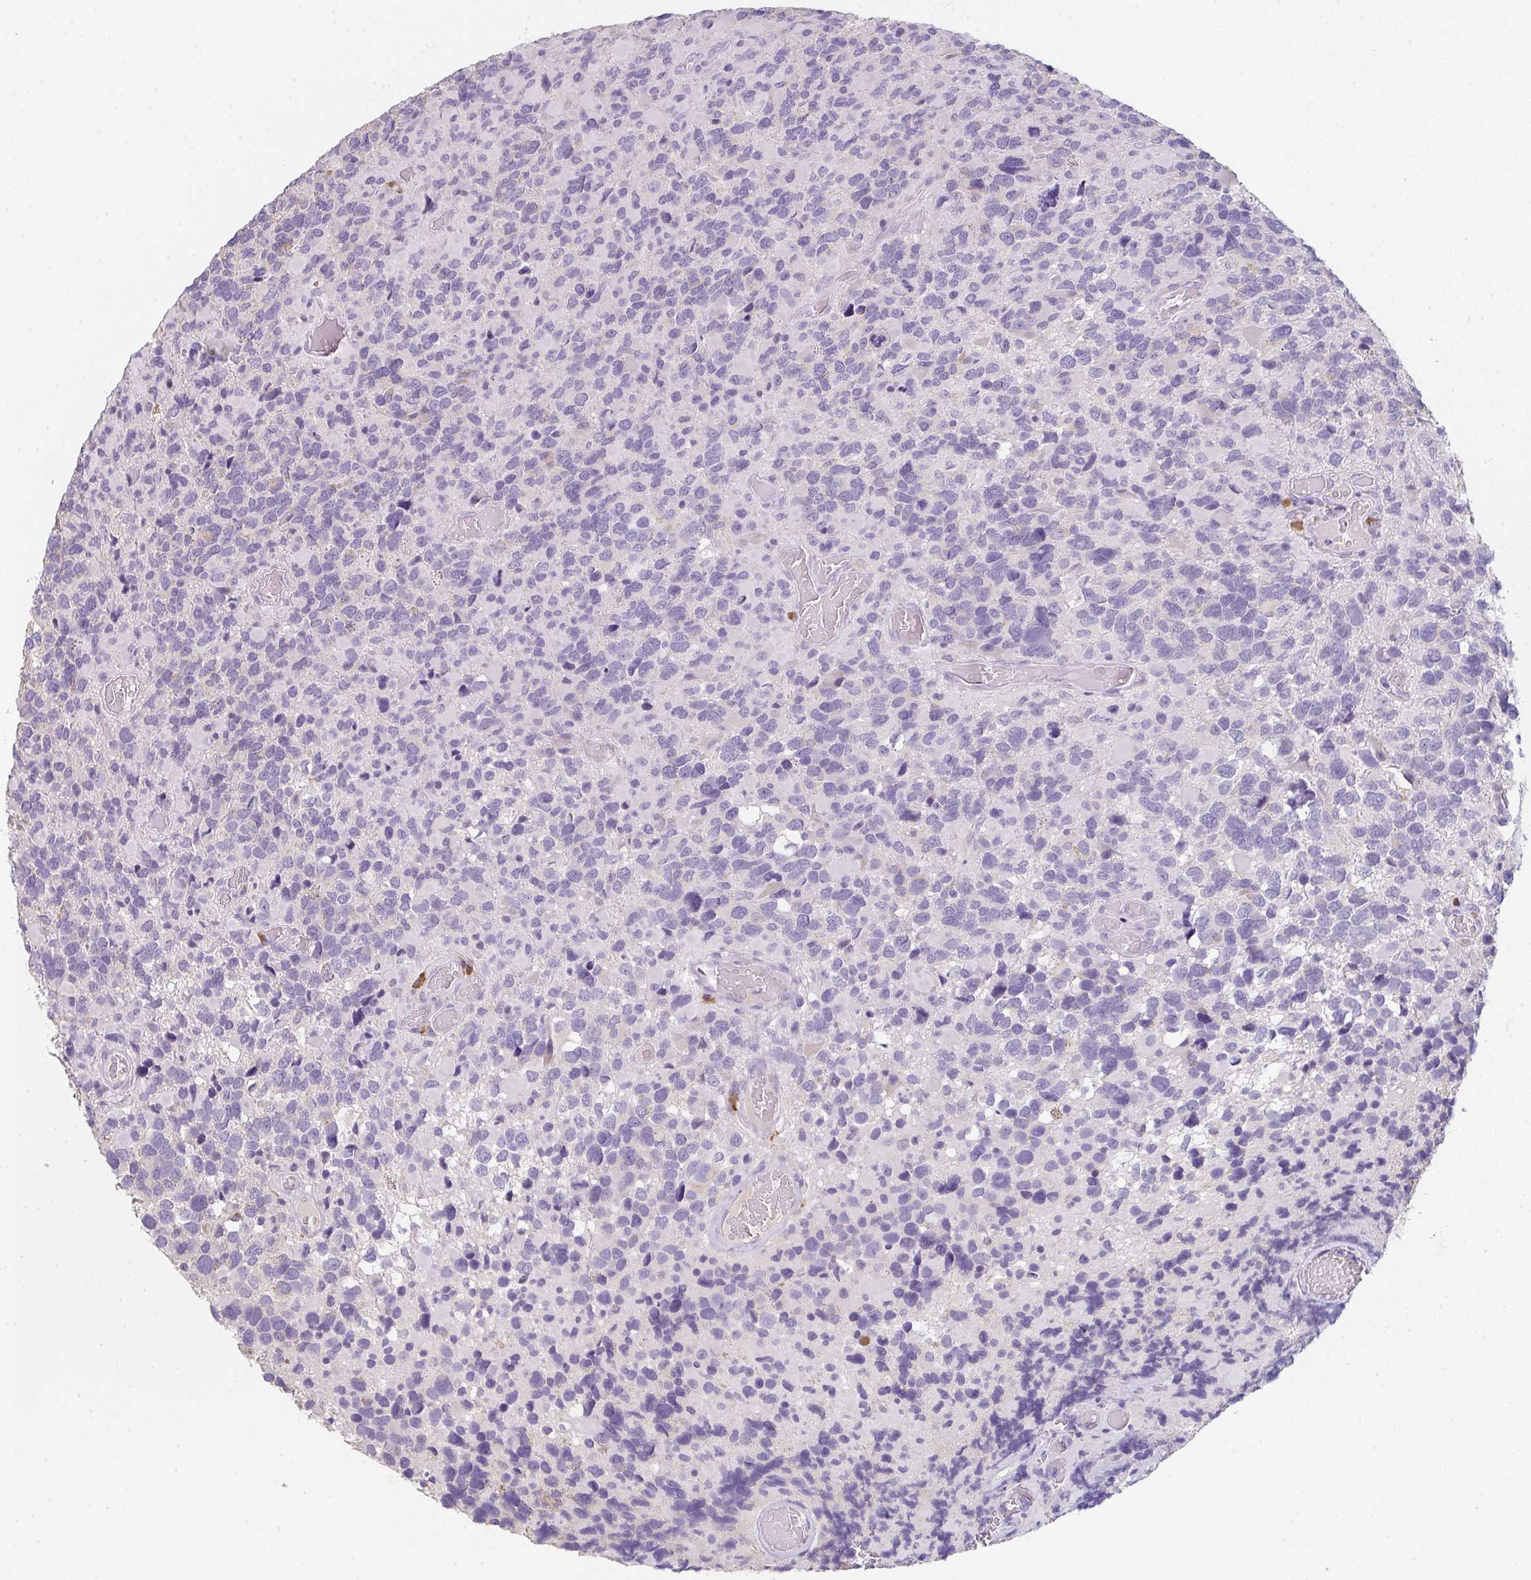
{"staining": {"intensity": "negative", "quantity": "none", "location": "none"}, "tissue": "glioma", "cell_type": "Tumor cells", "image_type": "cancer", "snomed": [{"axis": "morphology", "description": "Glioma, malignant, High grade"}, {"axis": "topography", "description": "Brain"}], "caption": "There is no significant staining in tumor cells of malignant high-grade glioma. (DAB IHC with hematoxylin counter stain).", "gene": "ZNF215", "patient": {"sex": "female", "age": 40}}